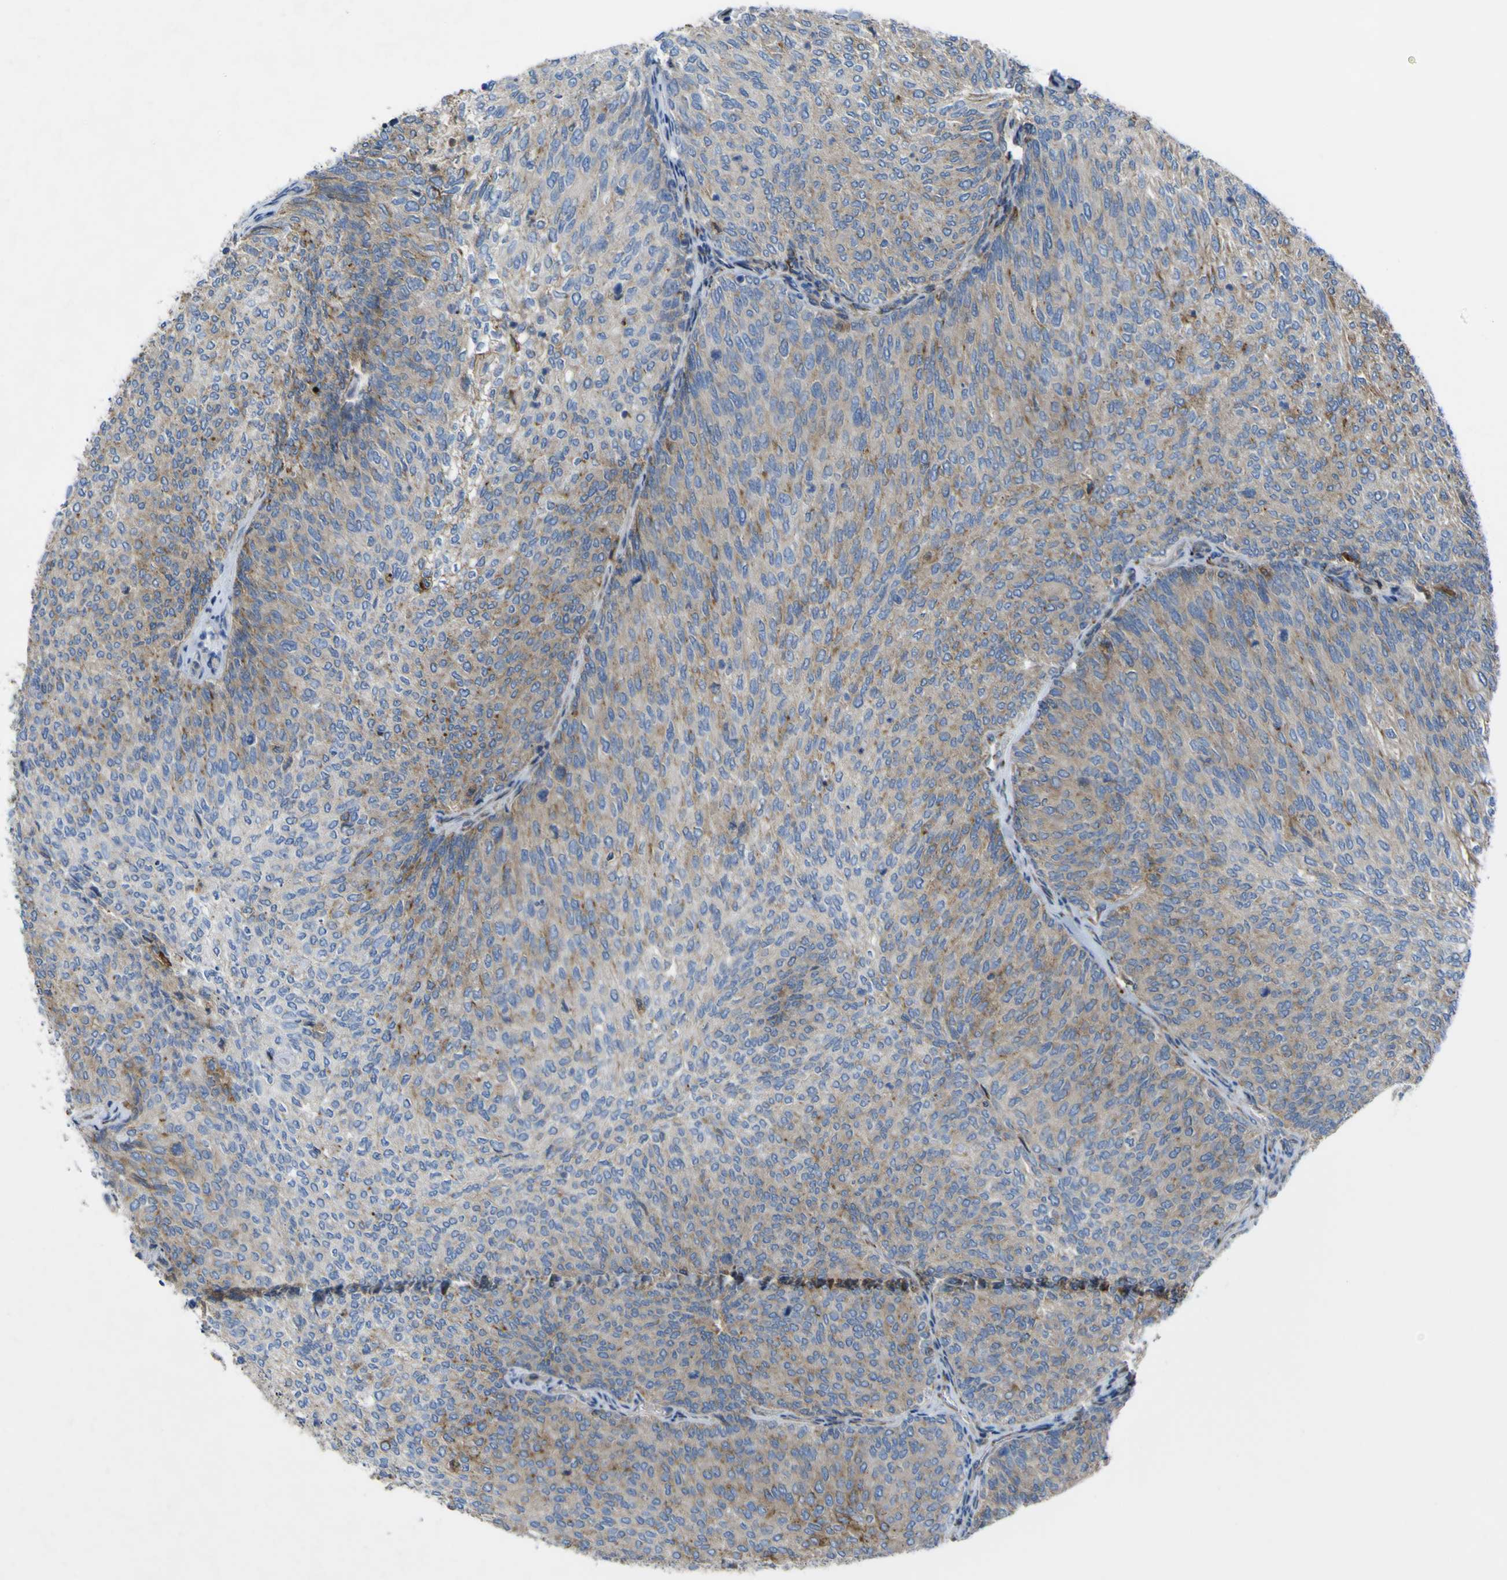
{"staining": {"intensity": "moderate", "quantity": "25%-75%", "location": "cytoplasmic/membranous"}, "tissue": "urothelial cancer", "cell_type": "Tumor cells", "image_type": "cancer", "snomed": [{"axis": "morphology", "description": "Urothelial carcinoma, Low grade"}, {"axis": "topography", "description": "Urinary bladder"}], "caption": "Human urothelial cancer stained with a brown dye shows moderate cytoplasmic/membranous positive expression in about 25%-75% of tumor cells.", "gene": "CST3", "patient": {"sex": "female", "age": 79}}